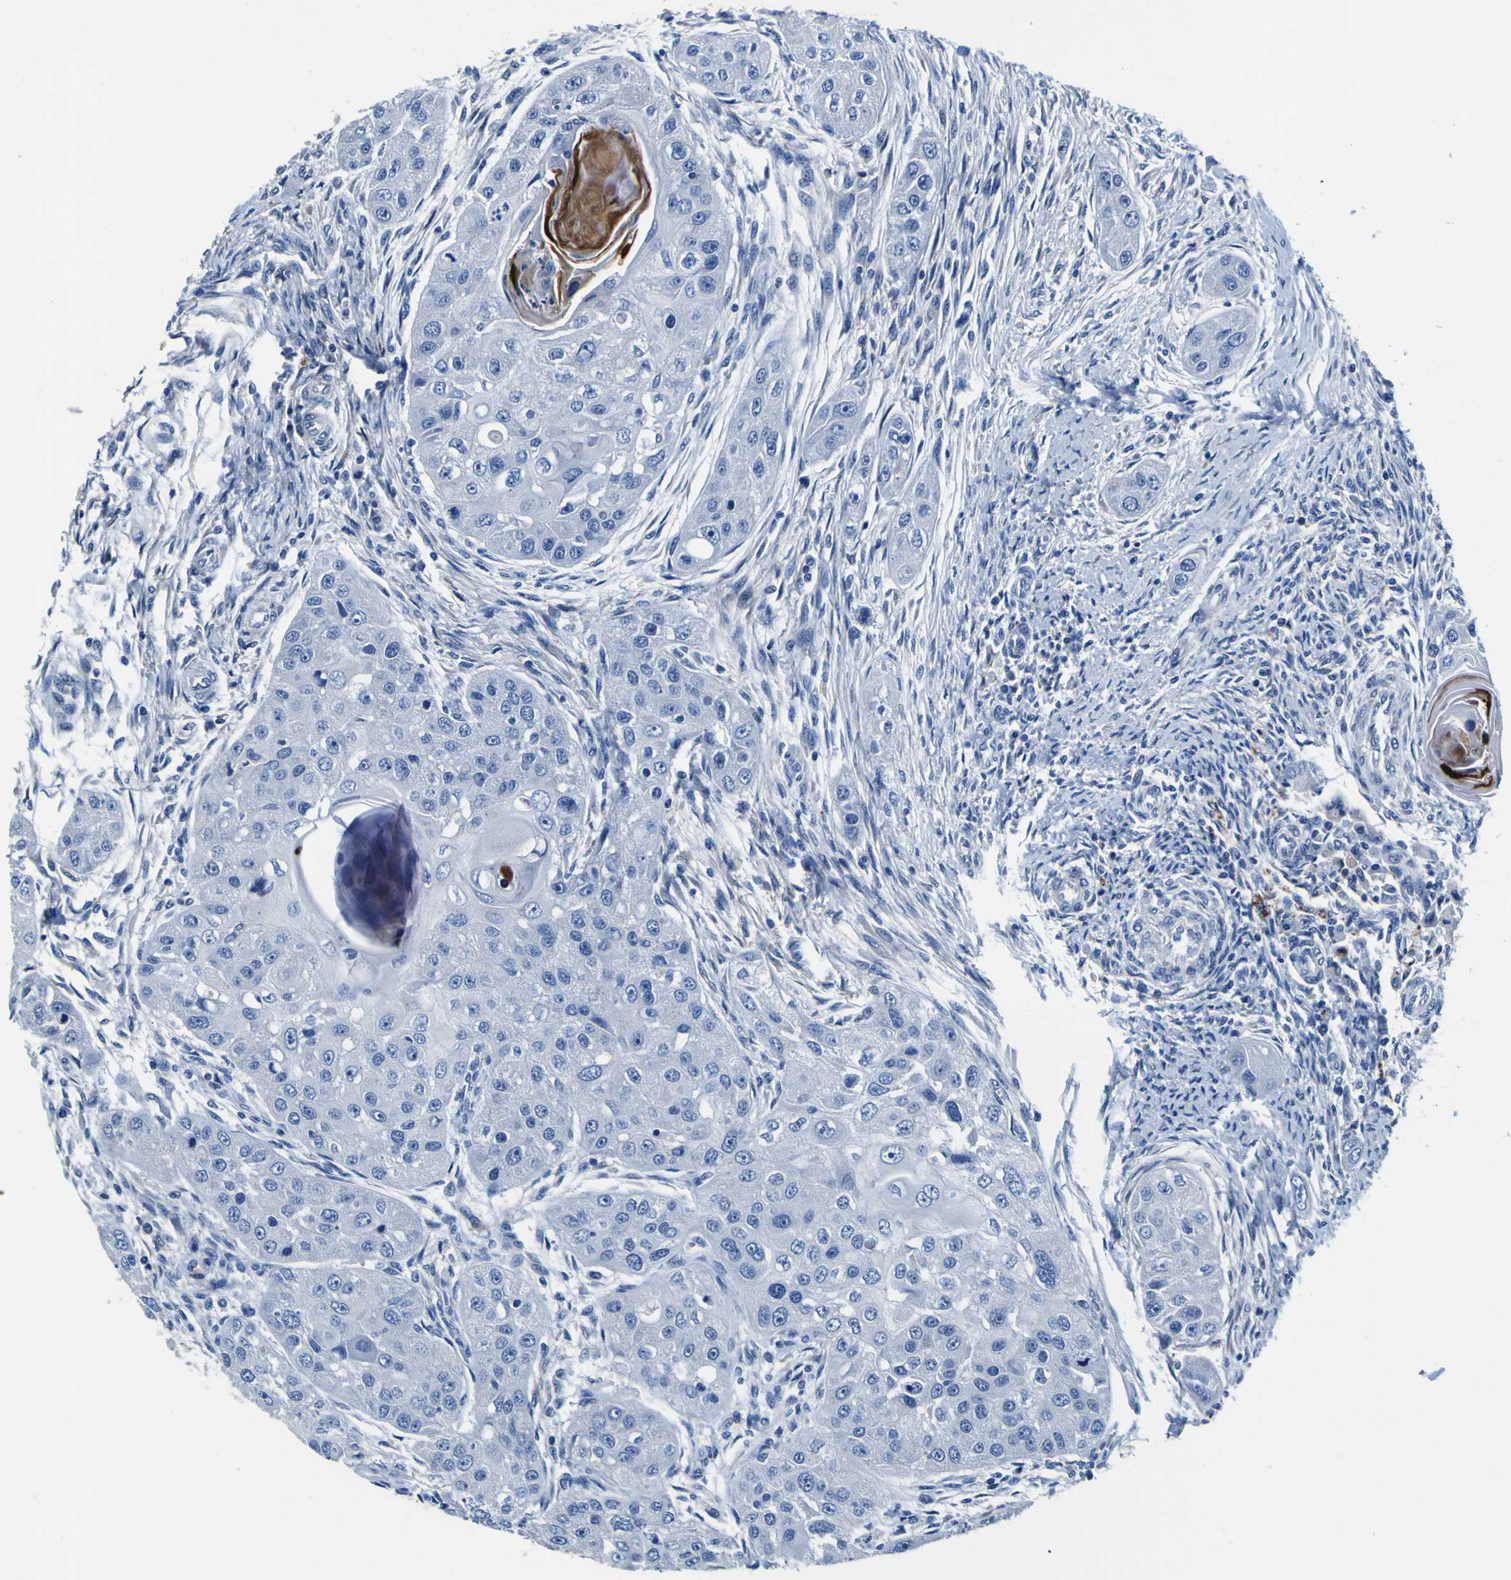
{"staining": {"intensity": "negative", "quantity": "none", "location": "none"}, "tissue": "head and neck cancer", "cell_type": "Tumor cells", "image_type": "cancer", "snomed": [{"axis": "morphology", "description": "Normal tissue, NOS"}, {"axis": "morphology", "description": "Squamous cell carcinoma, NOS"}, {"axis": "topography", "description": "Skeletal muscle"}, {"axis": "topography", "description": "Head-Neck"}], "caption": "The IHC image has no significant expression in tumor cells of head and neck squamous cell carcinoma tissue.", "gene": "AGAP3", "patient": {"sex": "male", "age": 51}}